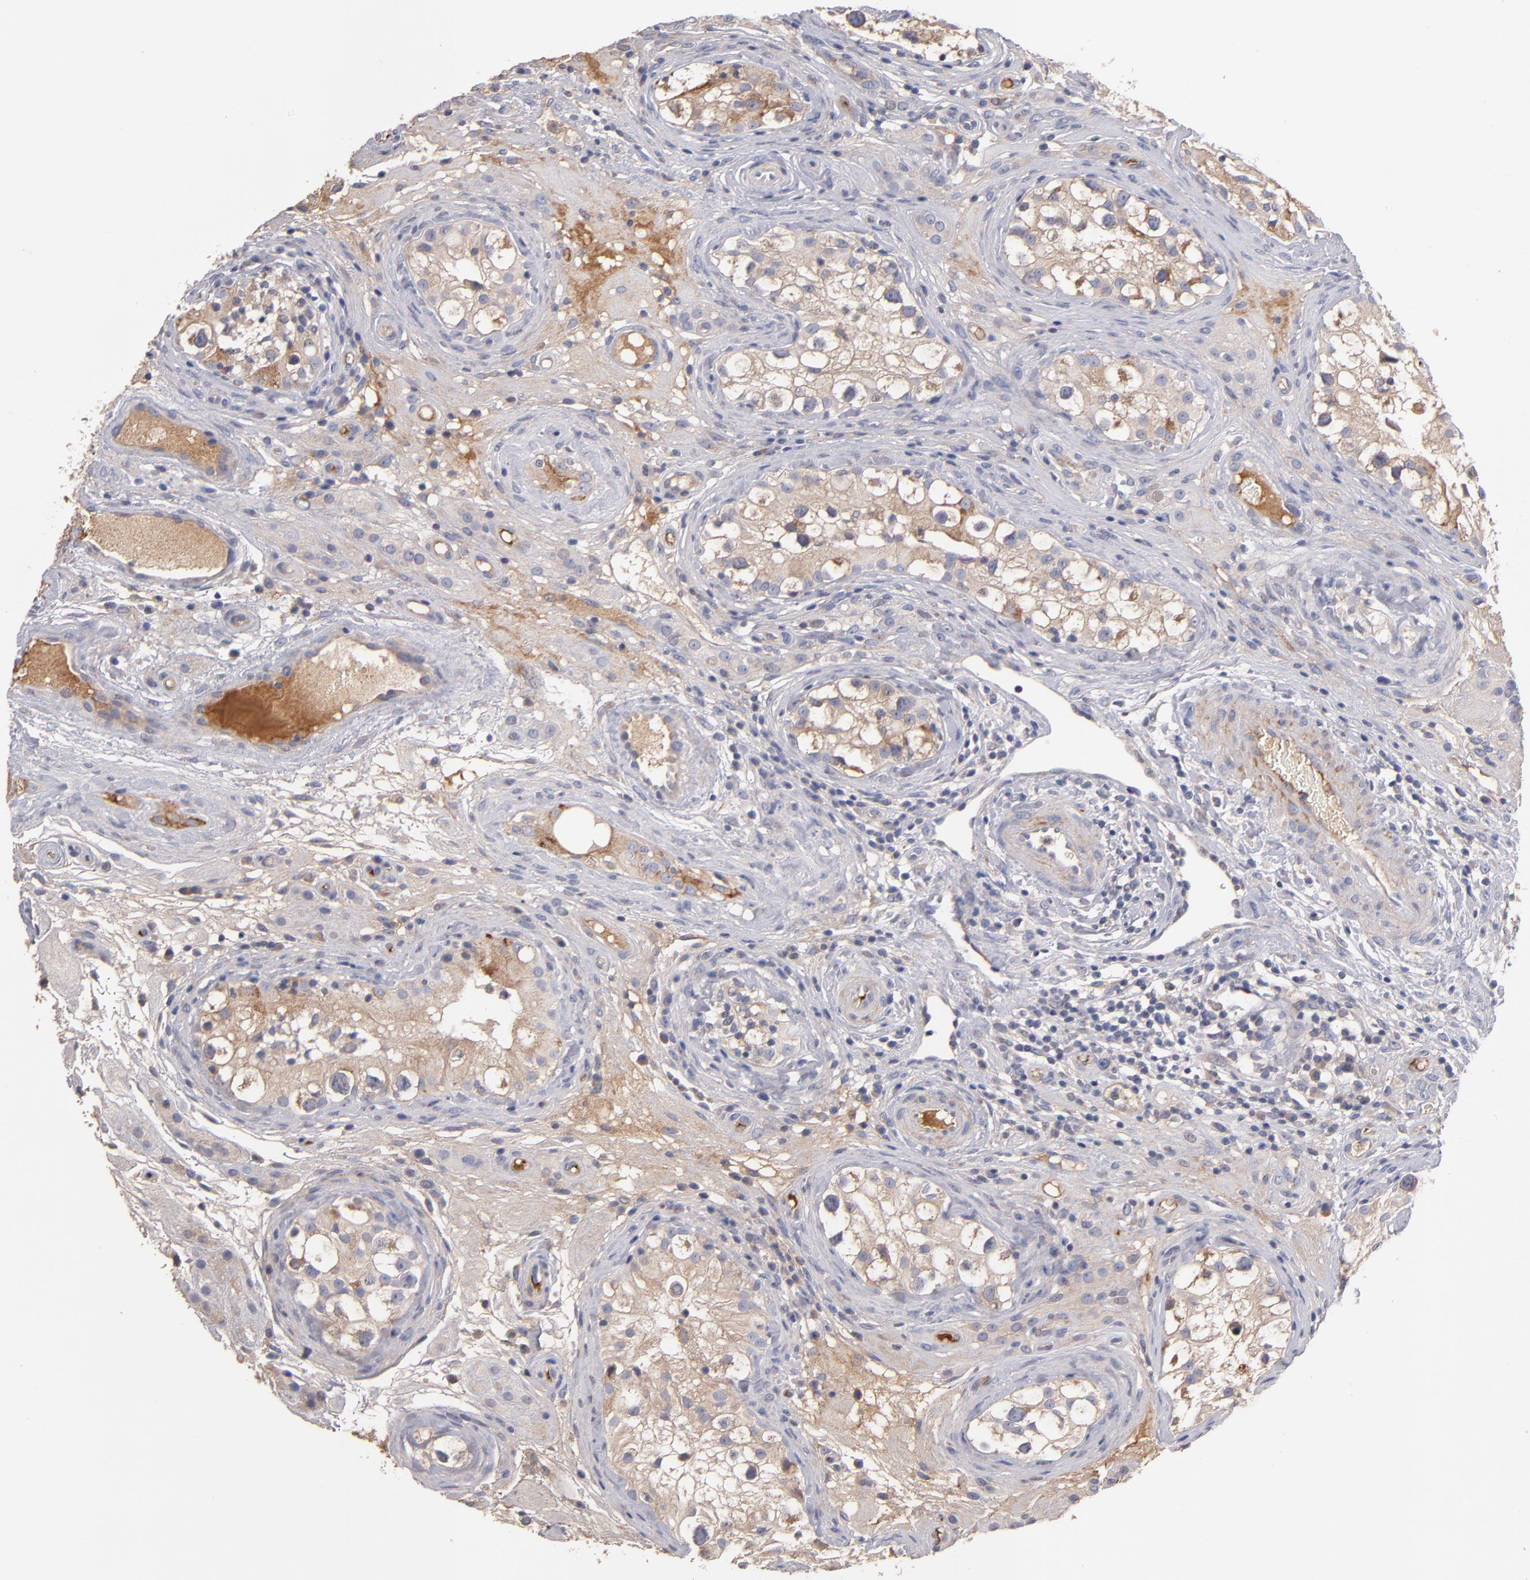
{"staining": {"intensity": "moderate", "quantity": ">75%", "location": "cytoplasmic/membranous"}, "tissue": "testis cancer", "cell_type": "Tumor cells", "image_type": "cancer", "snomed": [{"axis": "morphology", "description": "Carcinoma, Embryonal, NOS"}, {"axis": "topography", "description": "Testis"}], "caption": "Protein analysis of embryonal carcinoma (testis) tissue shows moderate cytoplasmic/membranous positivity in about >75% of tumor cells.", "gene": "DACT1", "patient": {"sex": "male", "age": 31}}